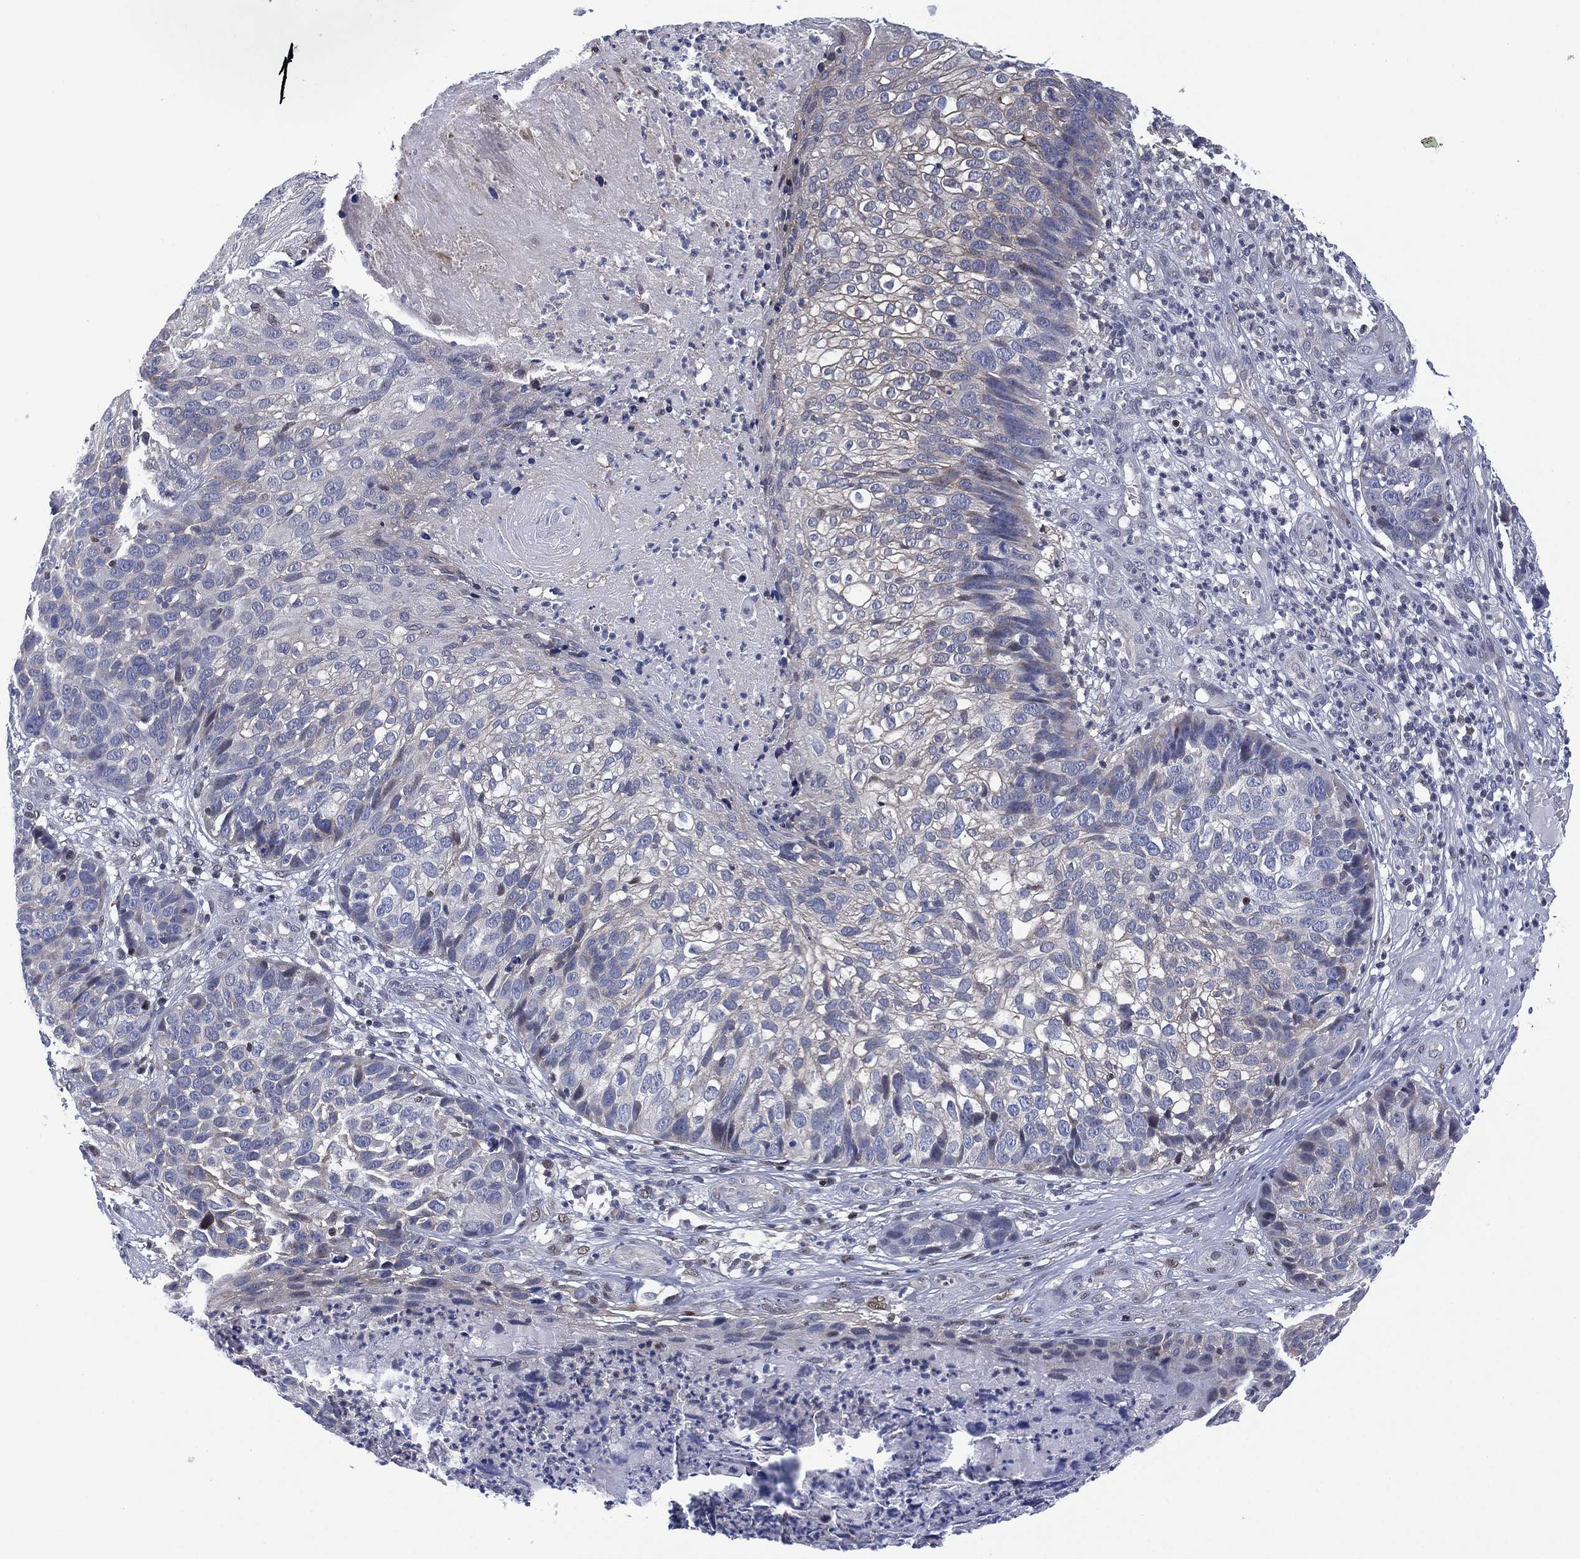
{"staining": {"intensity": "negative", "quantity": "none", "location": "none"}, "tissue": "skin cancer", "cell_type": "Tumor cells", "image_type": "cancer", "snomed": [{"axis": "morphology", "description": "Squamous cell carcinoma, NOS"}, {"axis": "topography", "description": "Skin"}], "caption": "This is an immunohistochemistry histopathology image of human squamous cell carcinoma (skin). There is no expression in tumor cells.", "gene": "SLC4A4", "patient": {"sex": "male", "age": 92}}